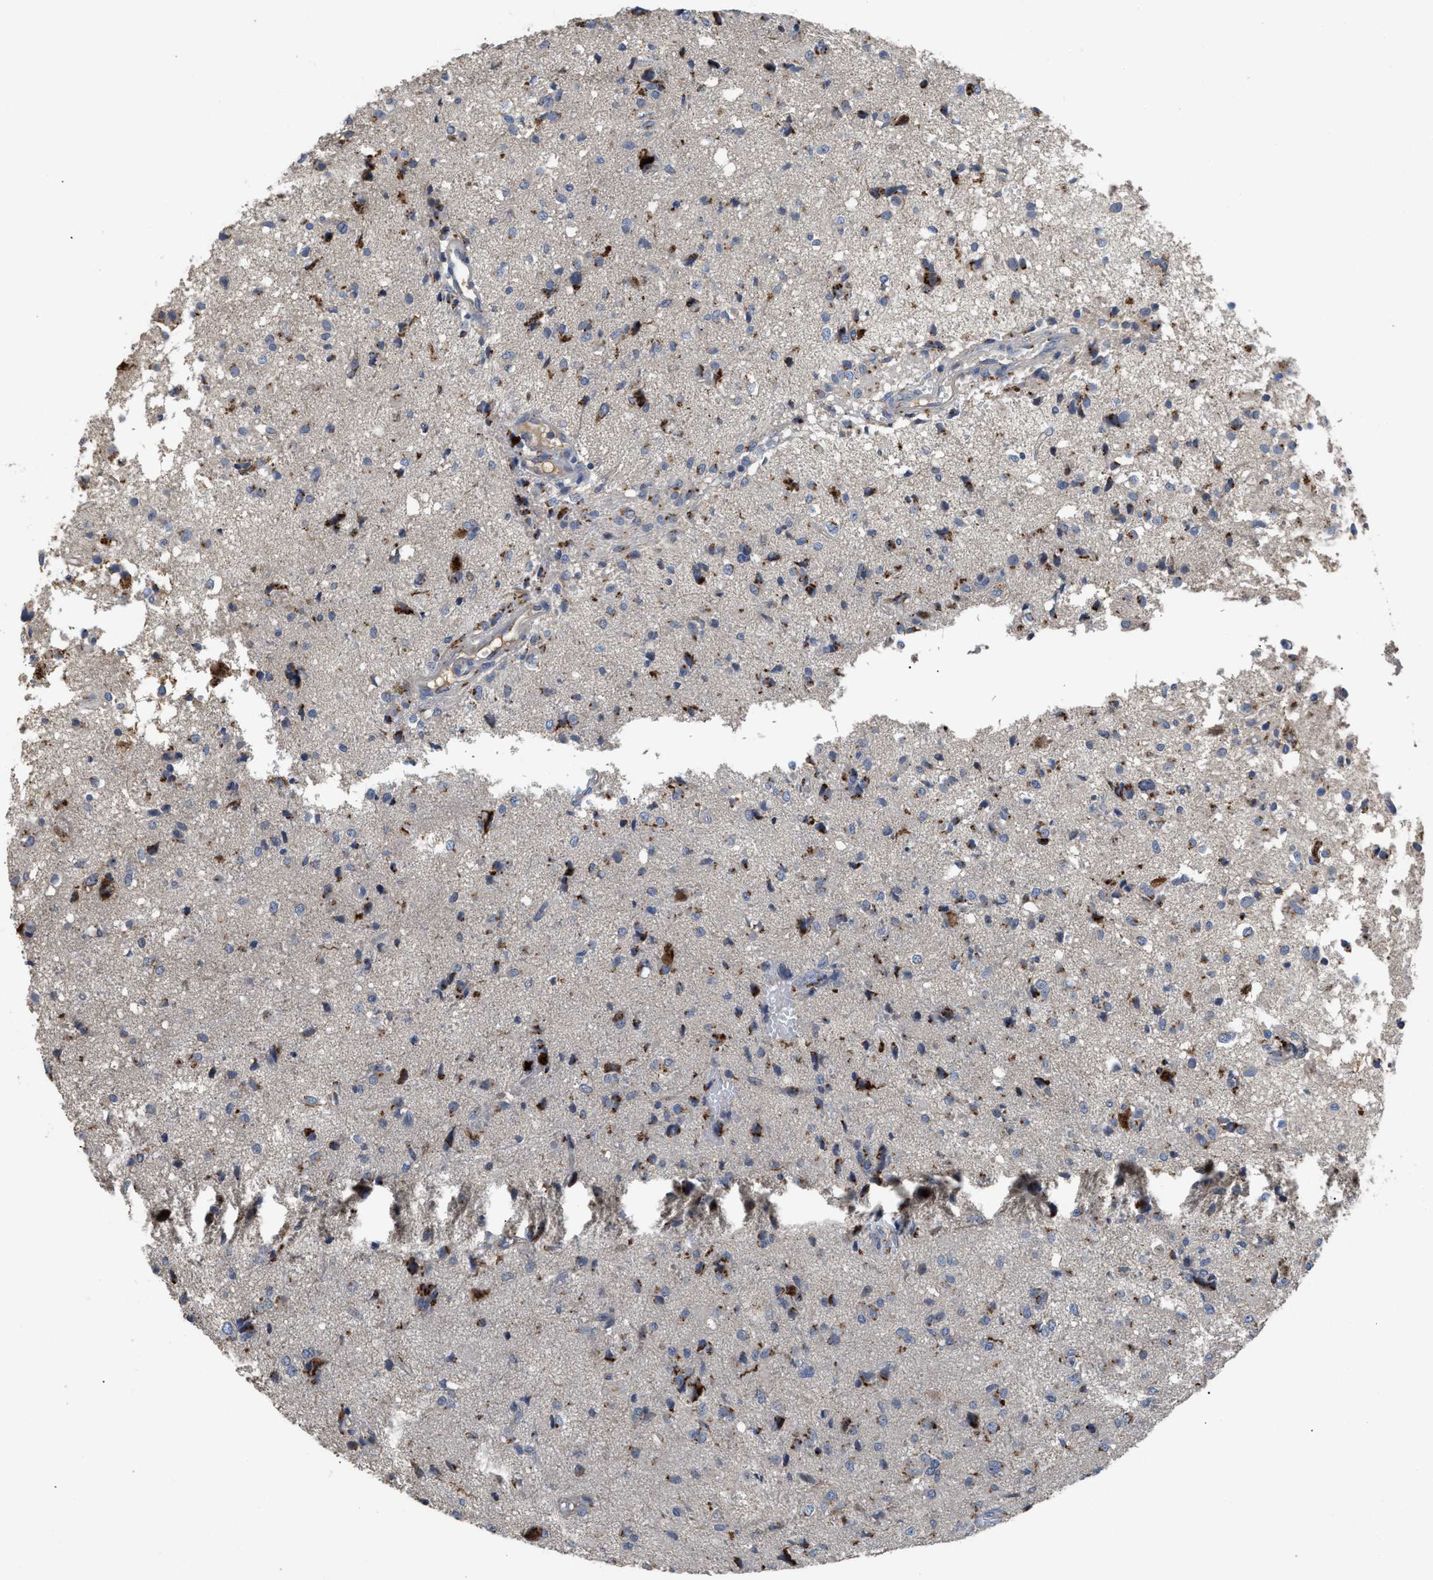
{"staining": {"intensity": "strong", "quantity": "<25%", "location": "cytoplasmic/membranous"}, "tissue": "glioma", "cell_type": "Tumor cells", "image_type": "cancer", "snomed": [{"axis": "morphology", "description": "Glioma, malignant, High grade"}, {"axis": "topography", "description": "Brain"}], "caption": "Immunohistochemical staining of human glioma shows medium levels of strong cytoplasmic/membranous expression in about <25% of tumor cells.", "gene": "SIK2", "patient": {"sex": "female", "age": 59}}